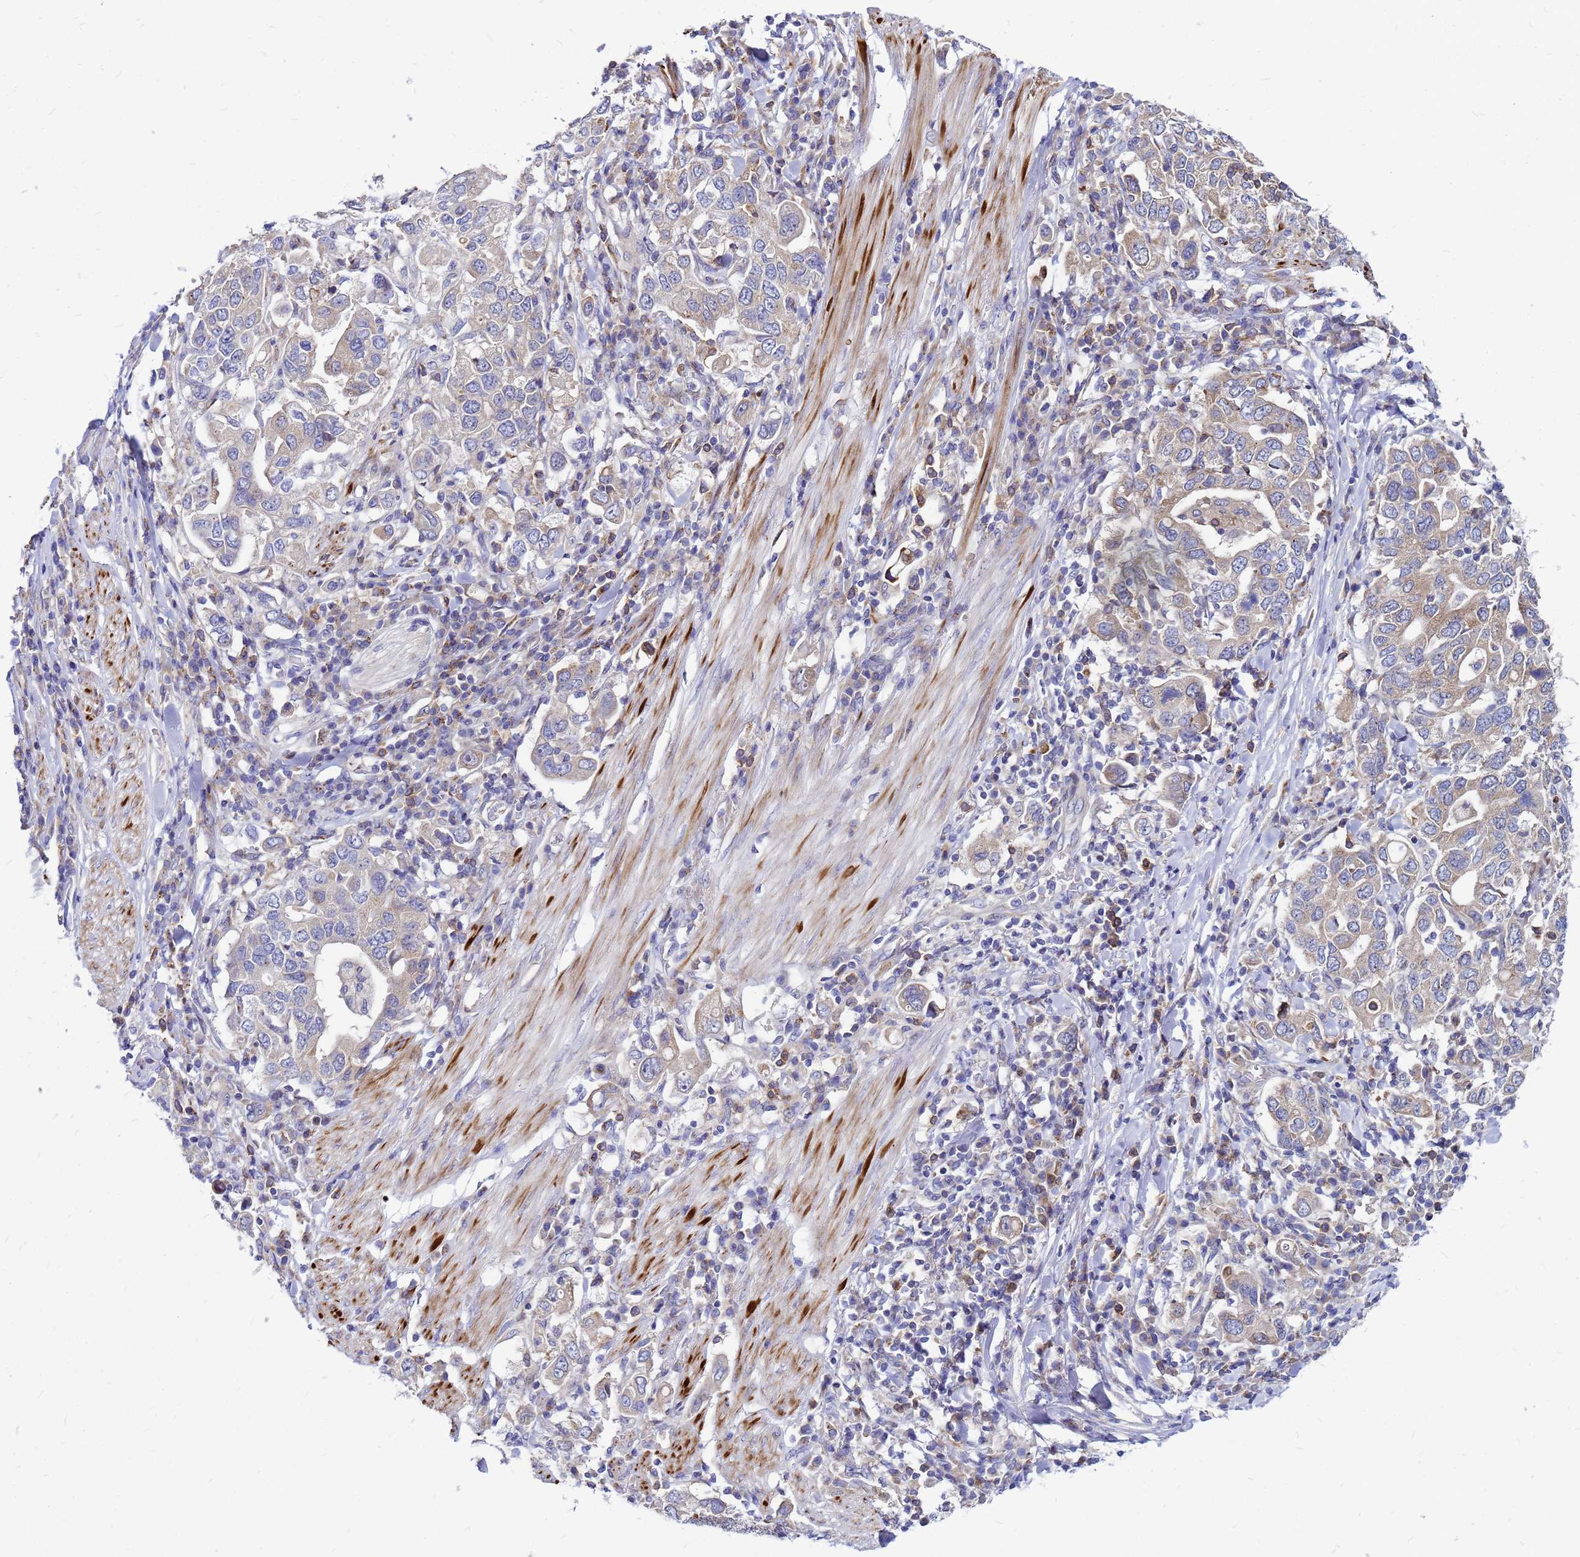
{"staining": {"intensity": "weak", "quantity": "25%-75%", "location": "cytoplasmic/membranous"}, "tissue": "stomach cancer", "cell_type": "Tumor cells", "image_type": "cancer", "snomed": [{"axis": "morphology", "description": "Adenocarcinoma, NOS"}, {"axis": "topography", "description": "Stomach, upper"}], "caption": "Protein staining exhibits weak cytoplasmic/membranous positivity in approximately 25%-75% of tumor cells in stomach cancer. (Brightfield microscopy of DAB IHC at high magnification).", "gene": "FHIP1A", "patient": {"sex": "male", "age": 62}}